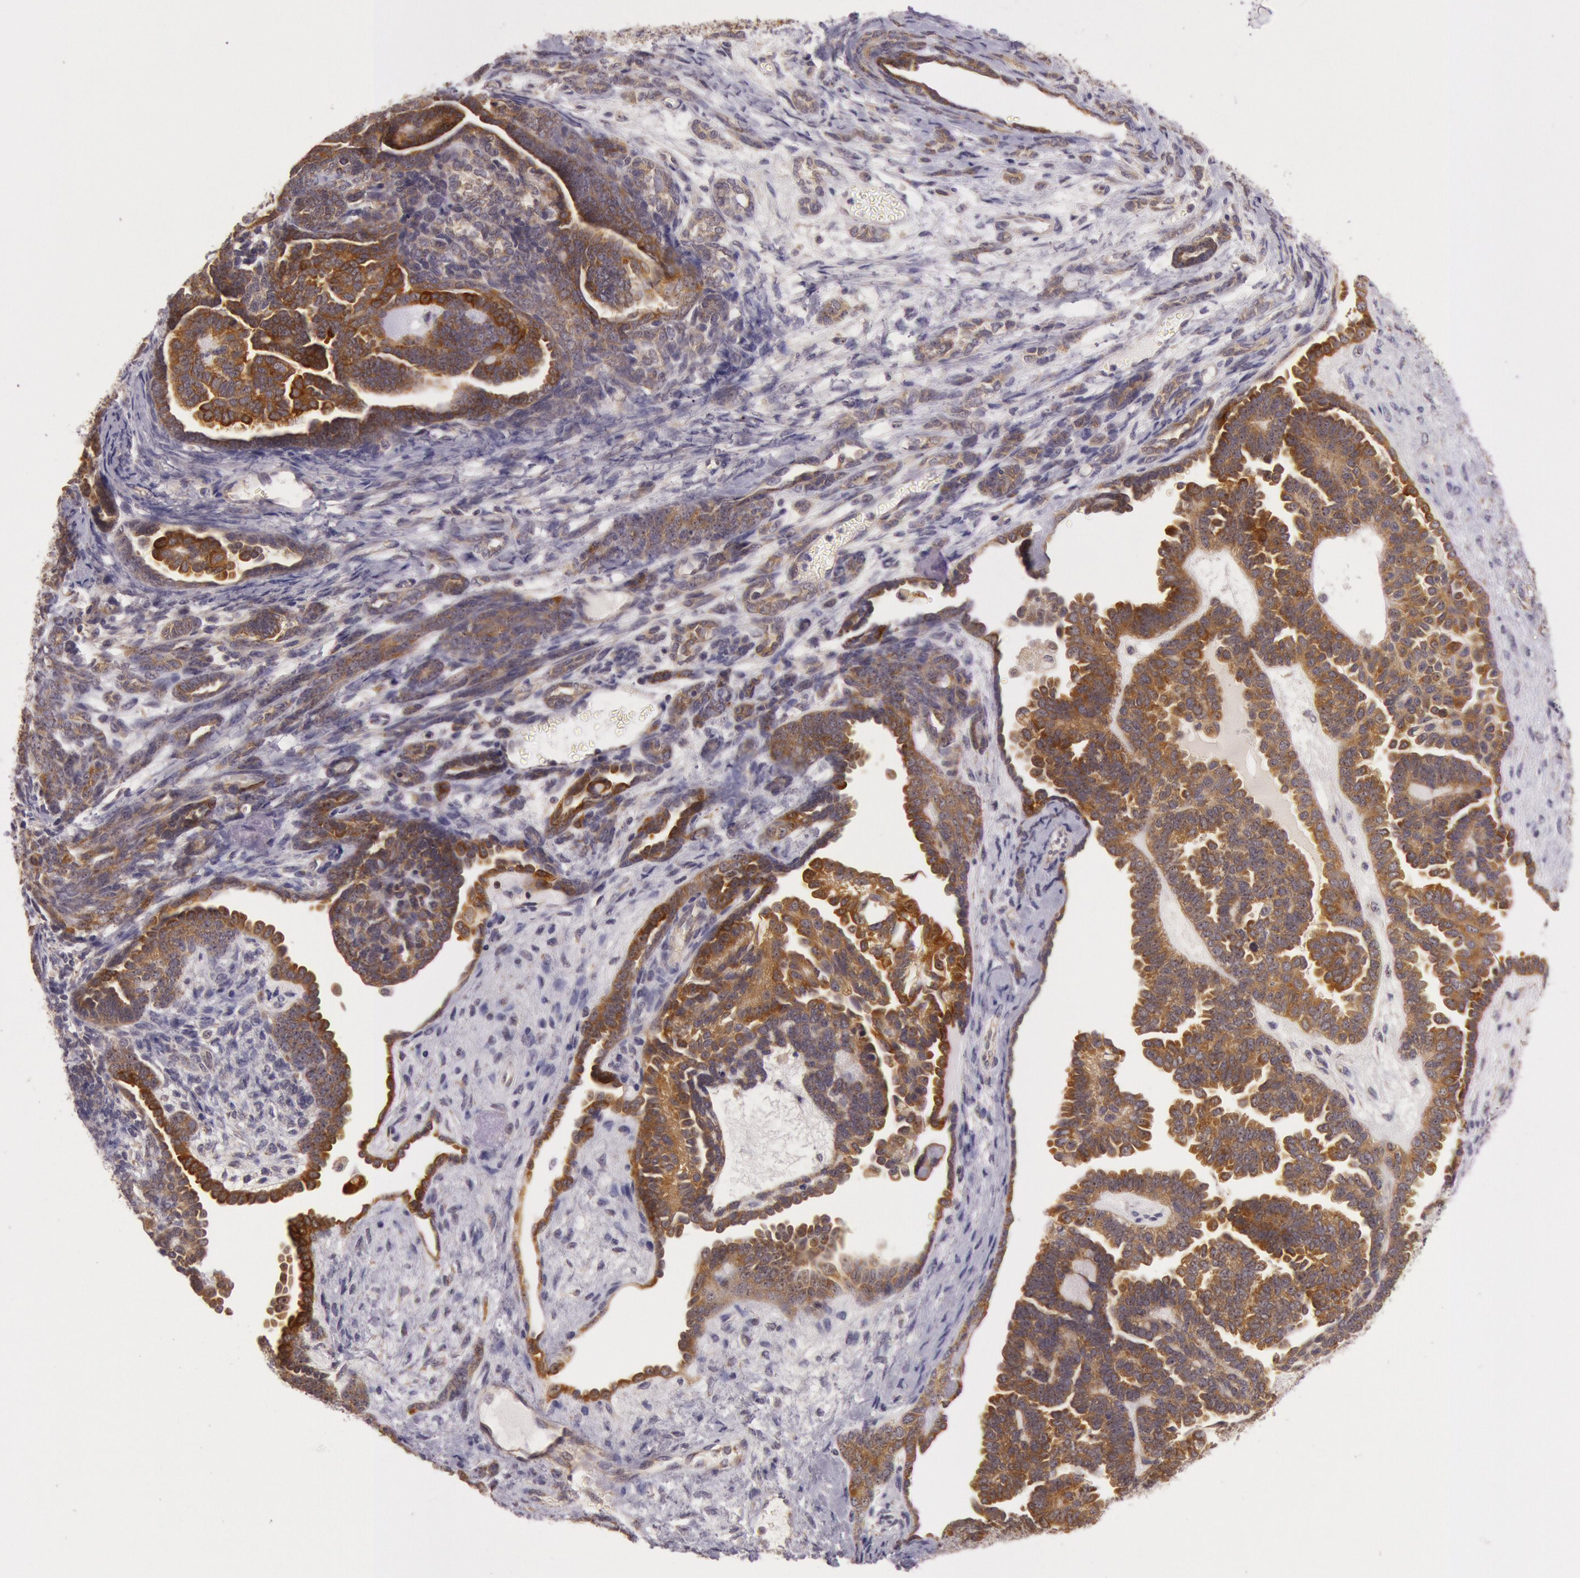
{"staining": {"intensity": "strong", "quantity": ">75%", "location": "cytoplasmic/membranous"}, "tissue": "endometrial cancer", "cell_type": "Tumor cells", "image_type": "cancer", "snomed": [{"axis": "morphology", "description": "Neoplasm, malignant, NOS"}, {"axis": "topography", "description": "Endometrium"}], "caption": "Endometrial cancer stained with immunohistochemistry (IHC) displays strong cytoplasmic/membranous expression in about >75% of tumor cells.", "gene": "CDK16", "patient": {"sex": "female", "age": 74}}